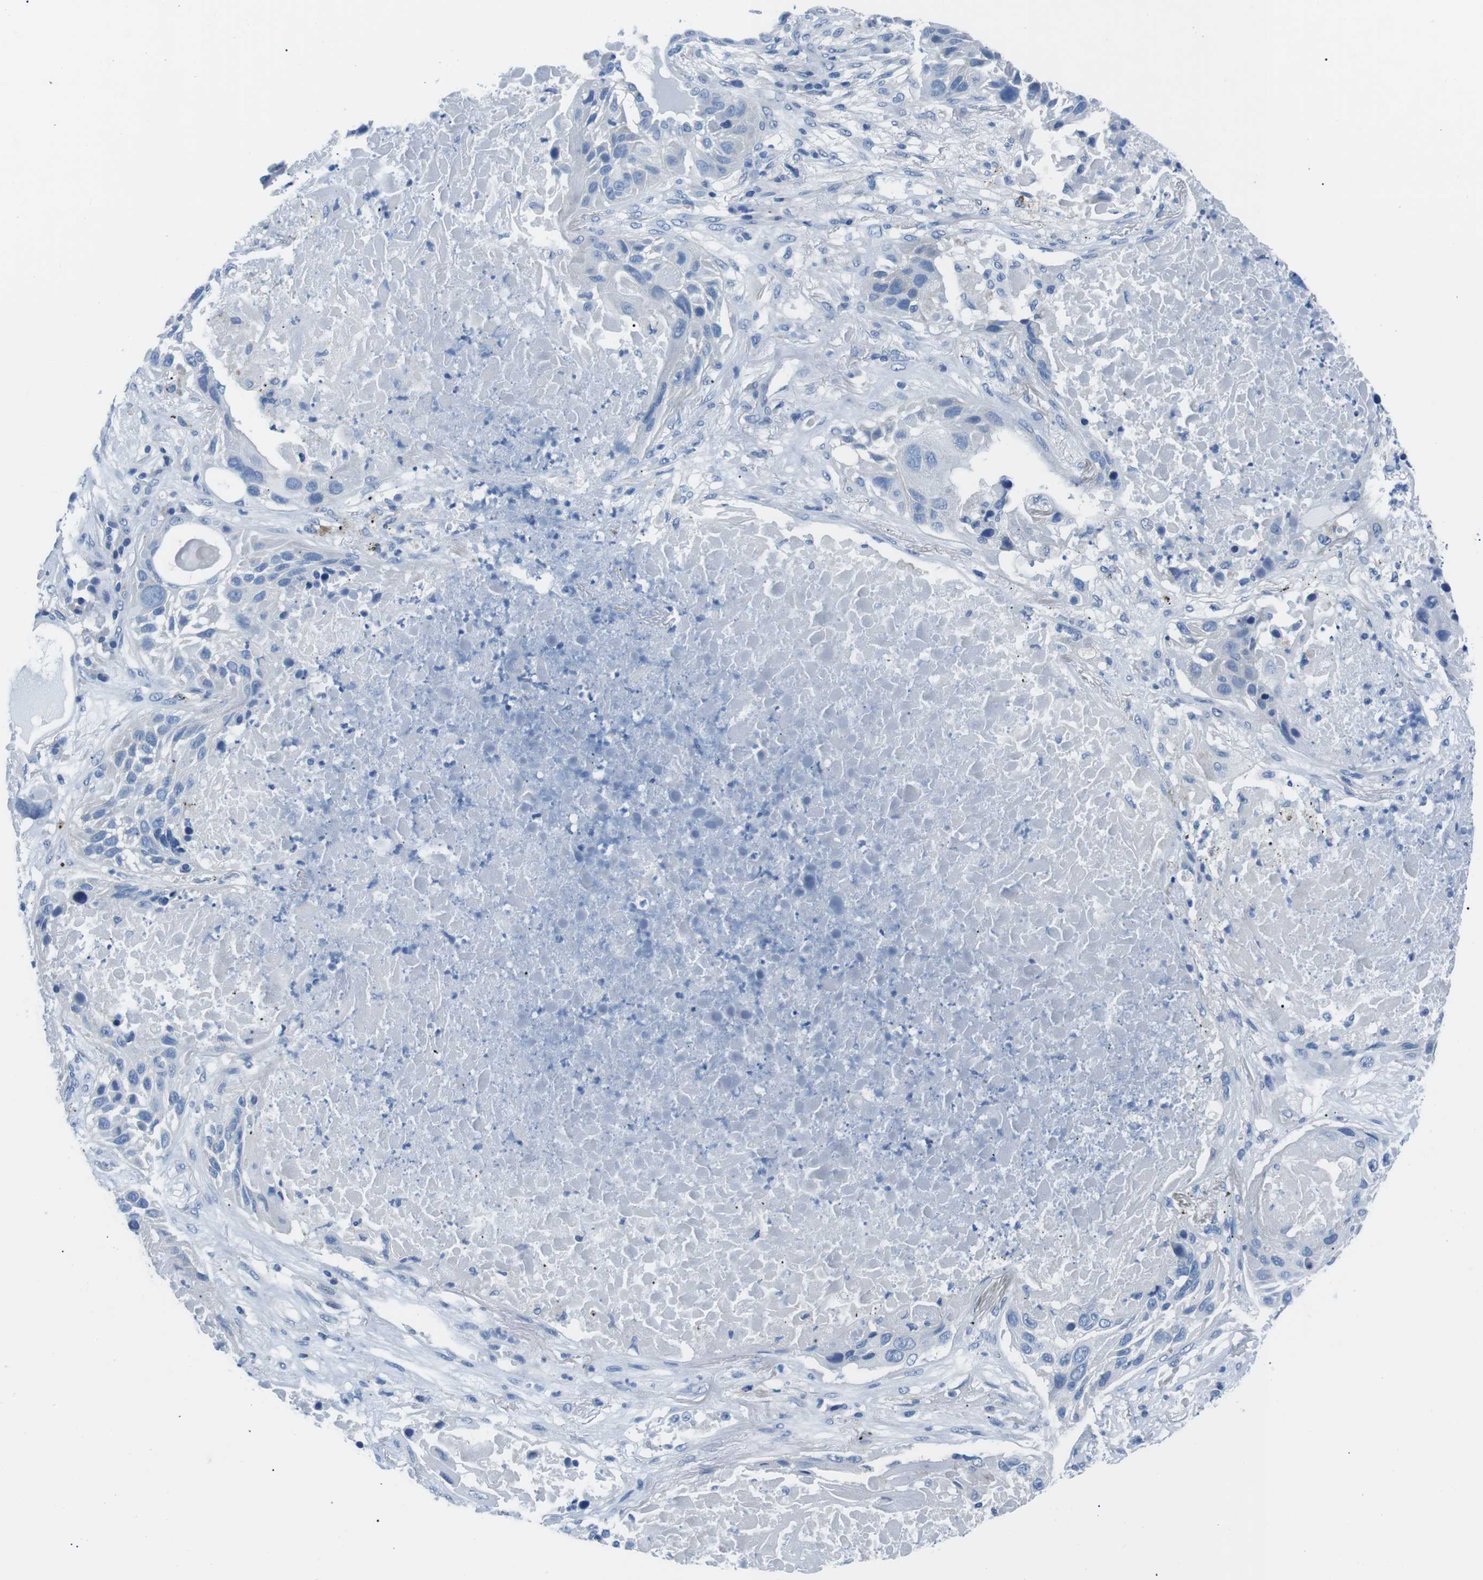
{"staining": {"intensity": "negative", "quantity": "none", "location": "none"}, "tissue": "lung cancer", "cell_type": "Tumor cells", "image_type": "cancer", "snomed": [{"axis": "morphology", "description": "Squamous cell carcinoma, NOS"}, {"axis": "topography", "description": "Lung"}], "caption": "Immunohistochemical staining of lung cancer demonstrates no significant positivity in tumor cells.", "gene": "MUC2", "patient": {"sex": "male", "age": 57}}